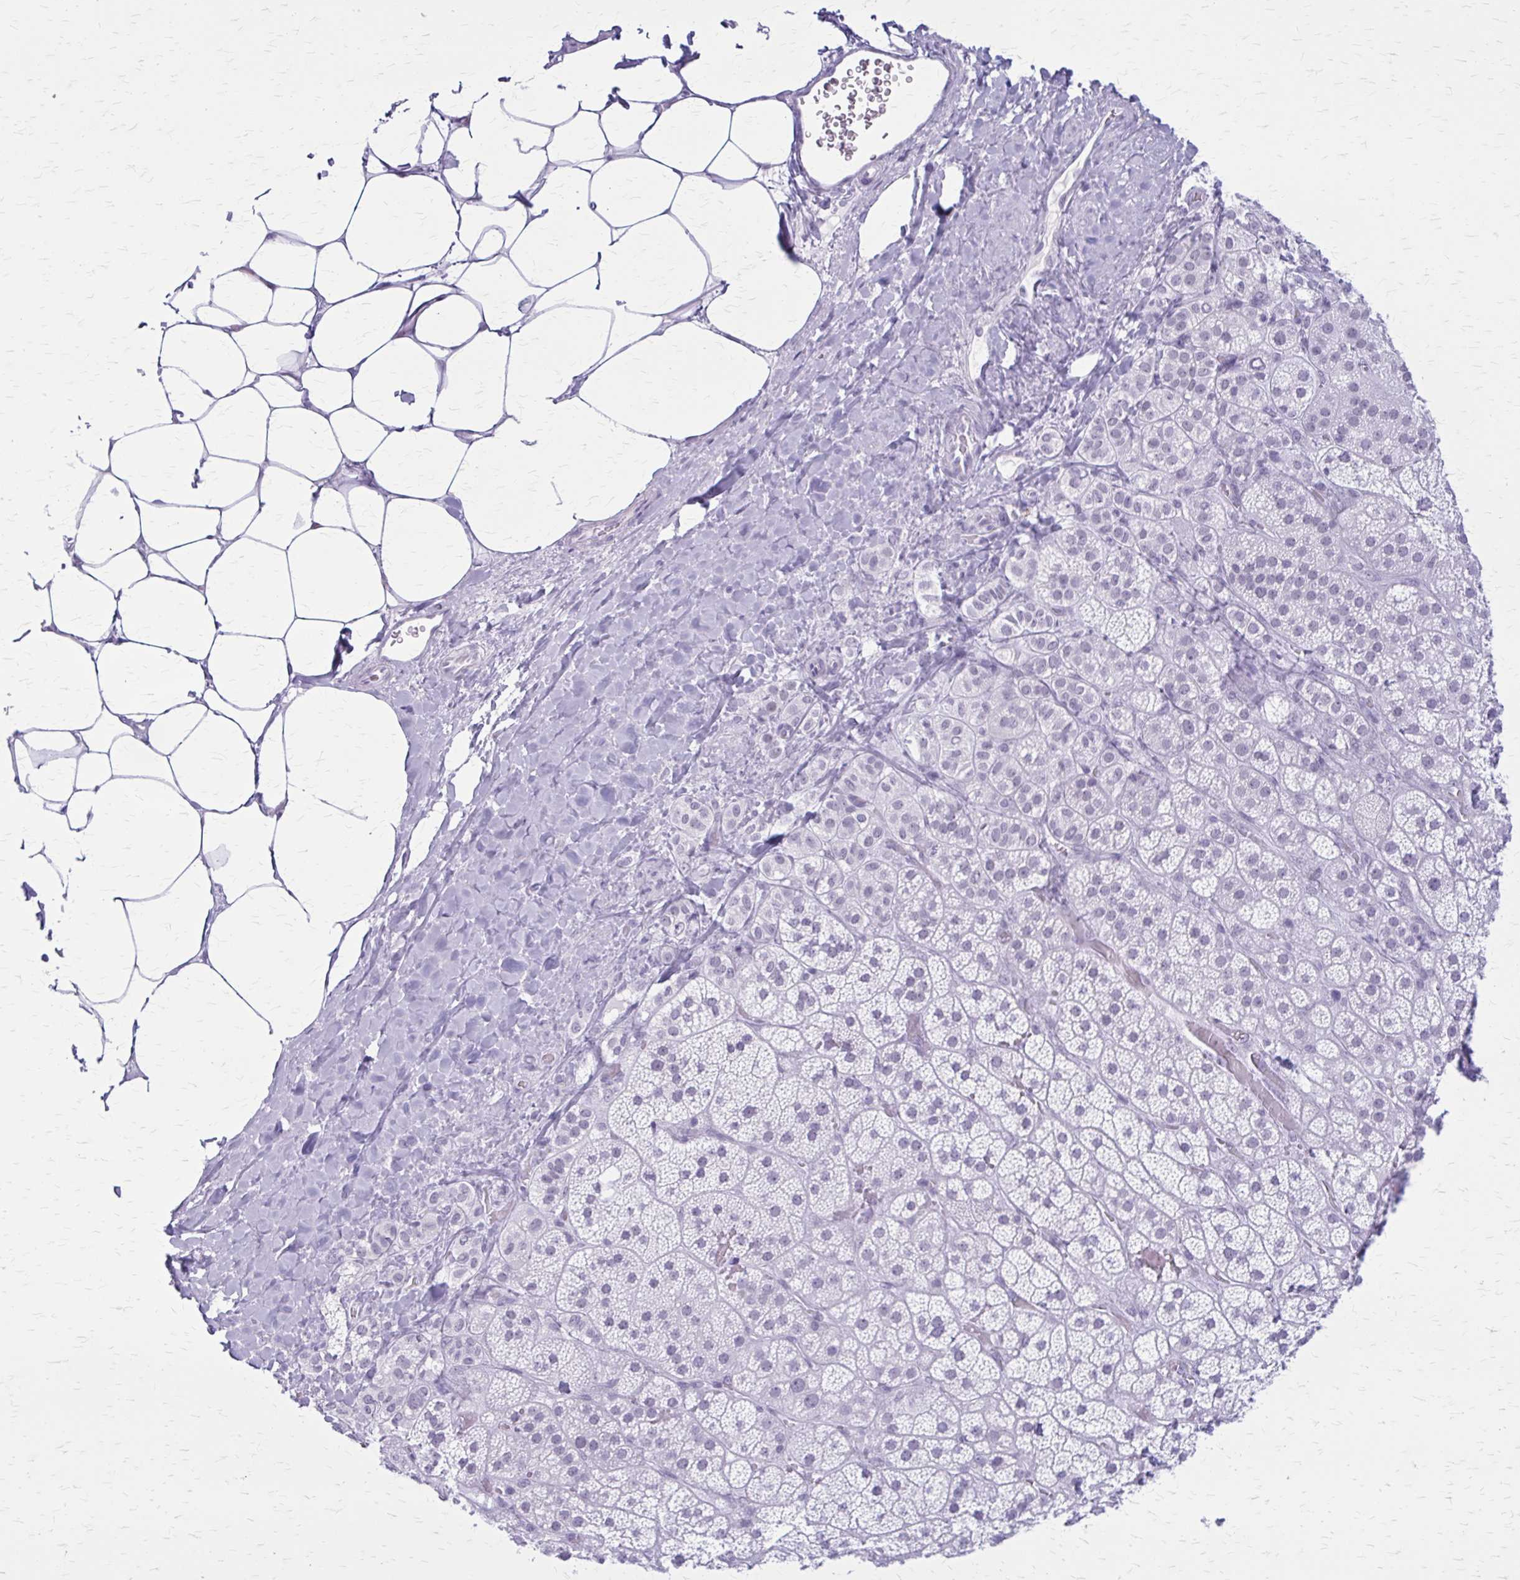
{"staining": {"intensity": "negative", "quantity": "none", "location": "none"}, "tissue": "adrenal gland", "cell_type": "Glandular cells", "image_type": "normal", "snomed": [{"axis": "morphology", "description": "Normal tissue, NOS"}, {"axis": "topography", "description": "Adrenal gland"}], "caption": "Glandular cells show no significant protein expression in normal adrenal gland. (Stains: DAB (3,3'-diaminobenzidine) immunohistochemistry (IHC) with hematoxylin counter stain, Microscopy: brightfield microscopy at high magnification).", "gene": "GAD1", "patient": {"sex": "male", "age": 57}}